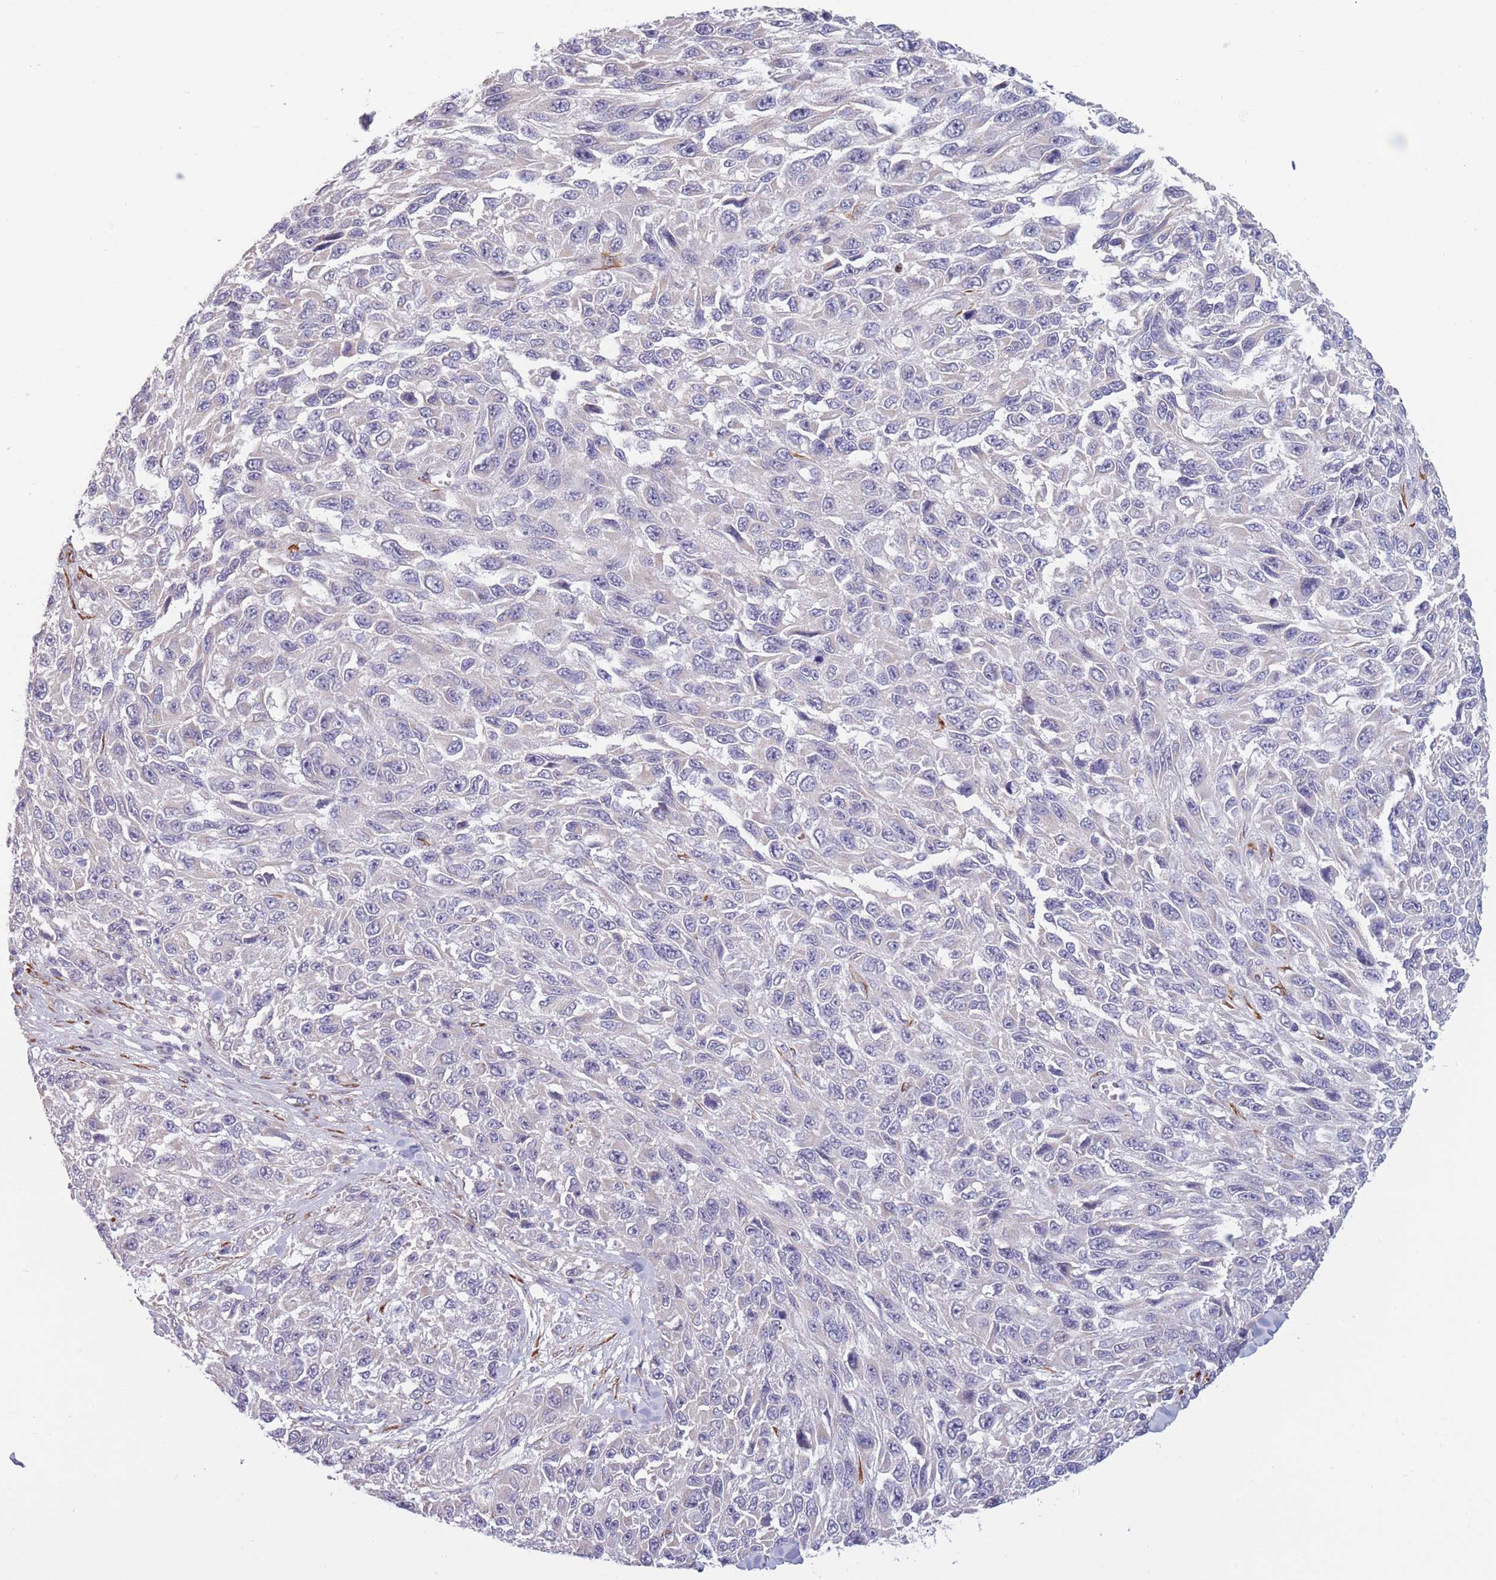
{"staining": {"intensity": "negative", "quantity": "none", "location": "none"}, "tissue": "melanoma", "cell_type": "Tumor cells", "image_type": "cancer", "snomed": [{"axis": "morphology", "description": "Malignant melanoma, NOS"}, {"axis": "topography", "description": "Skin"}], "caption": "Protein analysis of melanoma exhibits no significant staining in tumor cells.", "gene": "CCNQ", "patient": {"sex": "female", "age": 96}}